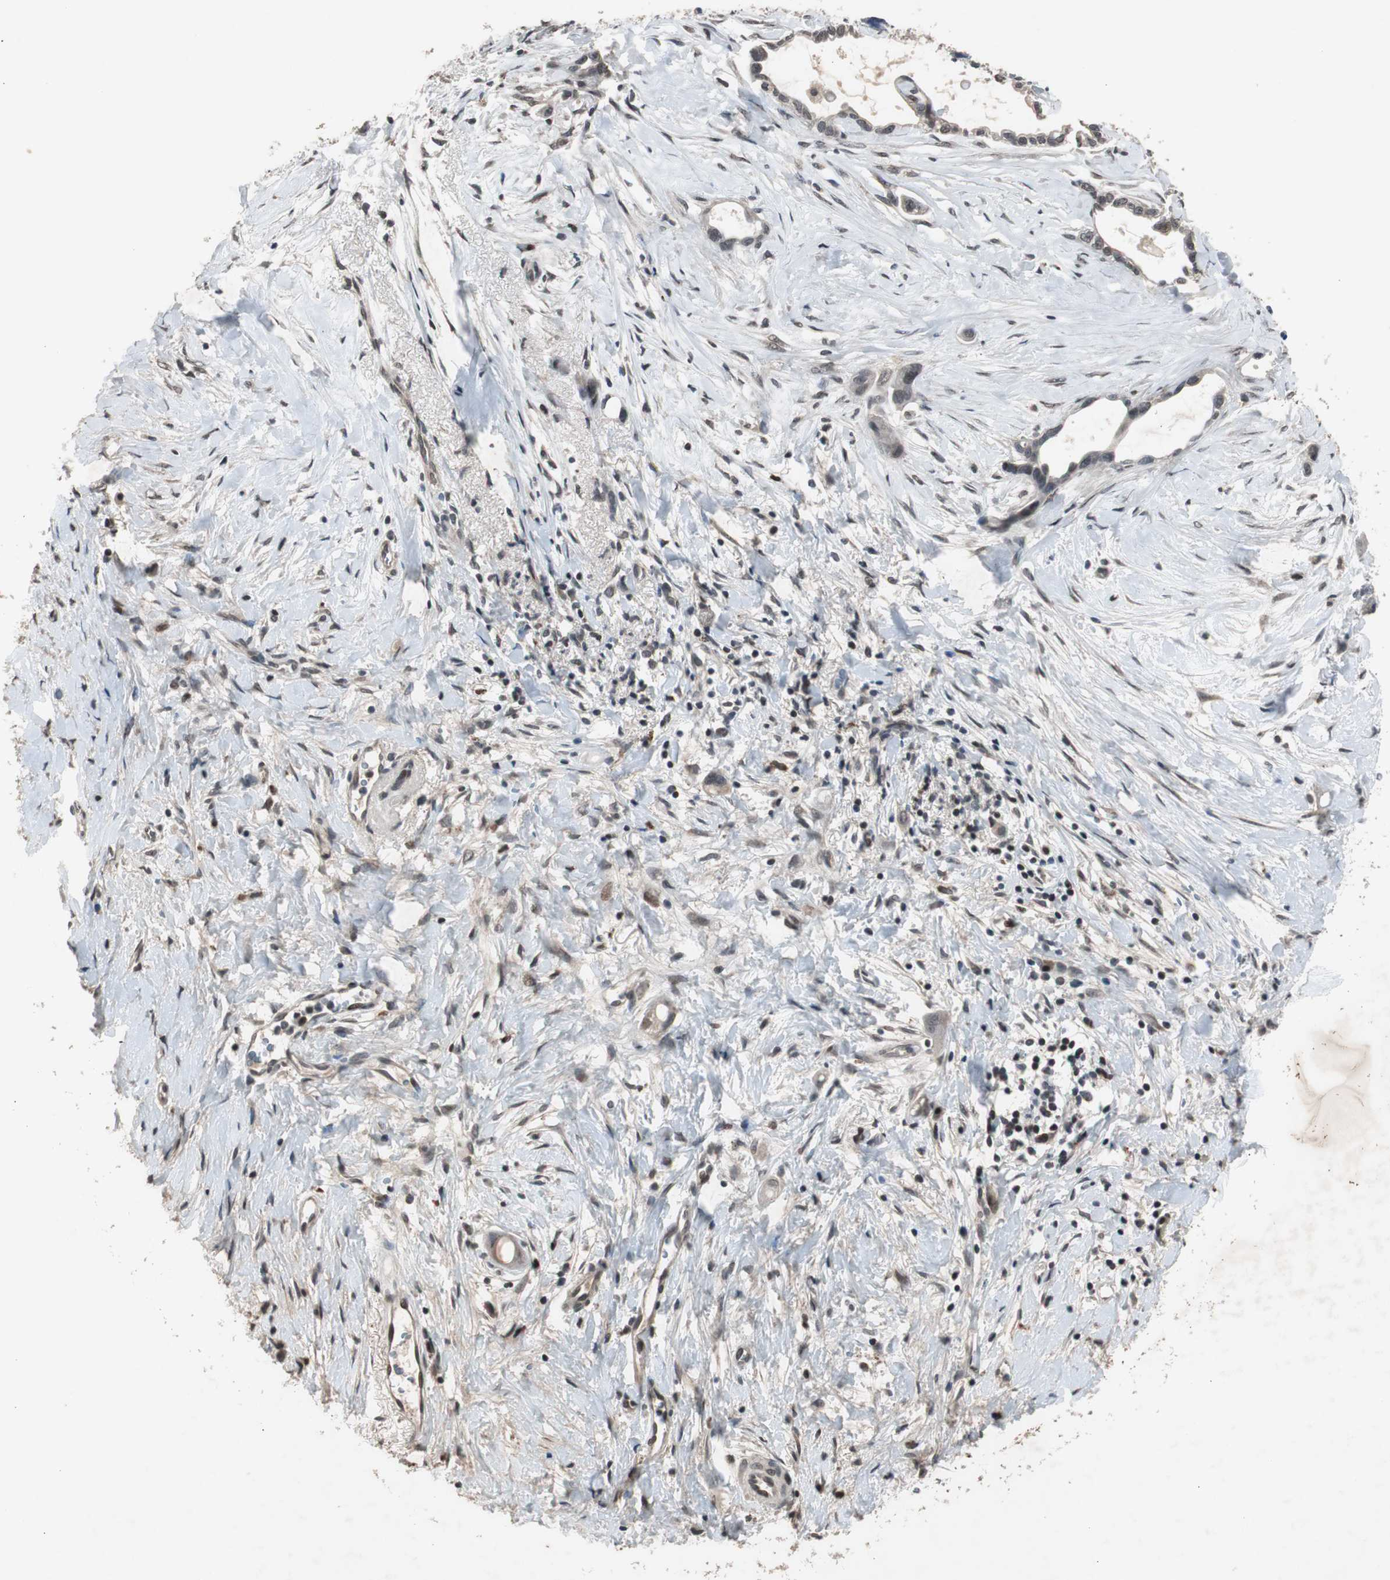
{"staining": {"intensity": "weak", "quantity": "25%-75%", "location": "nuclear"}, "tissue": "liver cancer", "cell_type": "Tumor cells", "image_type": "cancer", "snomed": [{"axis": "morphology", "description": "Cholangiocarcinoma"}, {"axis": "topography", "description": "Liver"}], "caption": "Protein staining exhibits weak nuclear positivity in about 25%-75% of tumor cells in liver cancer (cholangiocarcinoma). Using DAB (brown) and hematoxylin (blue) stains, captured at high magnification using brightfield microscopy.", "gene": "BOLA1", "patient": {"sex": "female", "age": 65}}